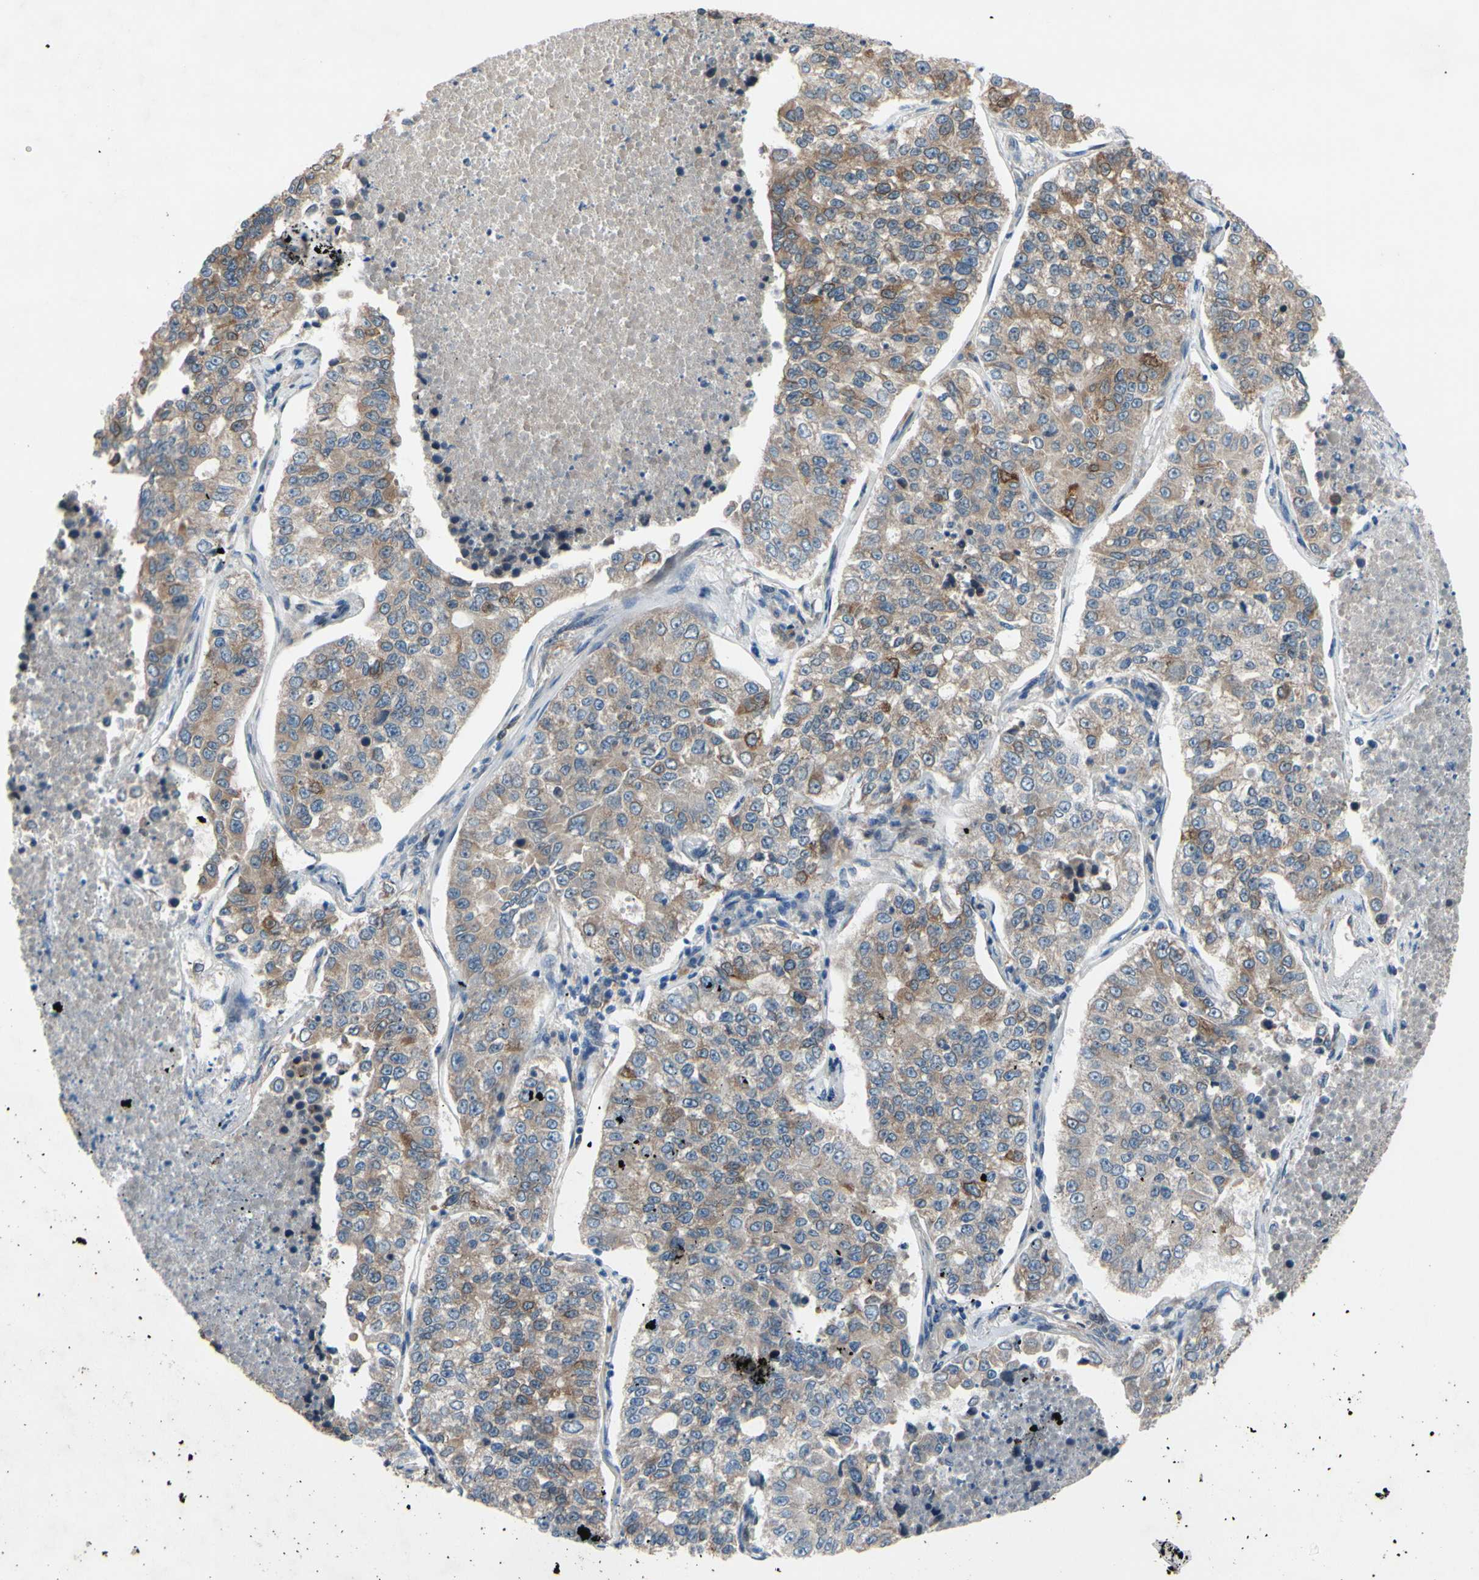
{"staining": {"intensity": "weak", "quantity": ">75%", "location": "cytoplasmic/membranous"}, "tissue": "lung cancer", "cell_type": "Tumor cells", "image_type": "cancer", "snomed": [{"axis": "morphology", "description": "Adenocarcinoma, NOS"}, {"axis": "topography", "description": "Lung"}], "caption": "Tumor cells show weak cytoplasmic/membranous positivity in about >75% of cells in adenocarcinoma (lung).", "gene": "PRXL2A", "patient": {"sex": "male", "age": 49}}